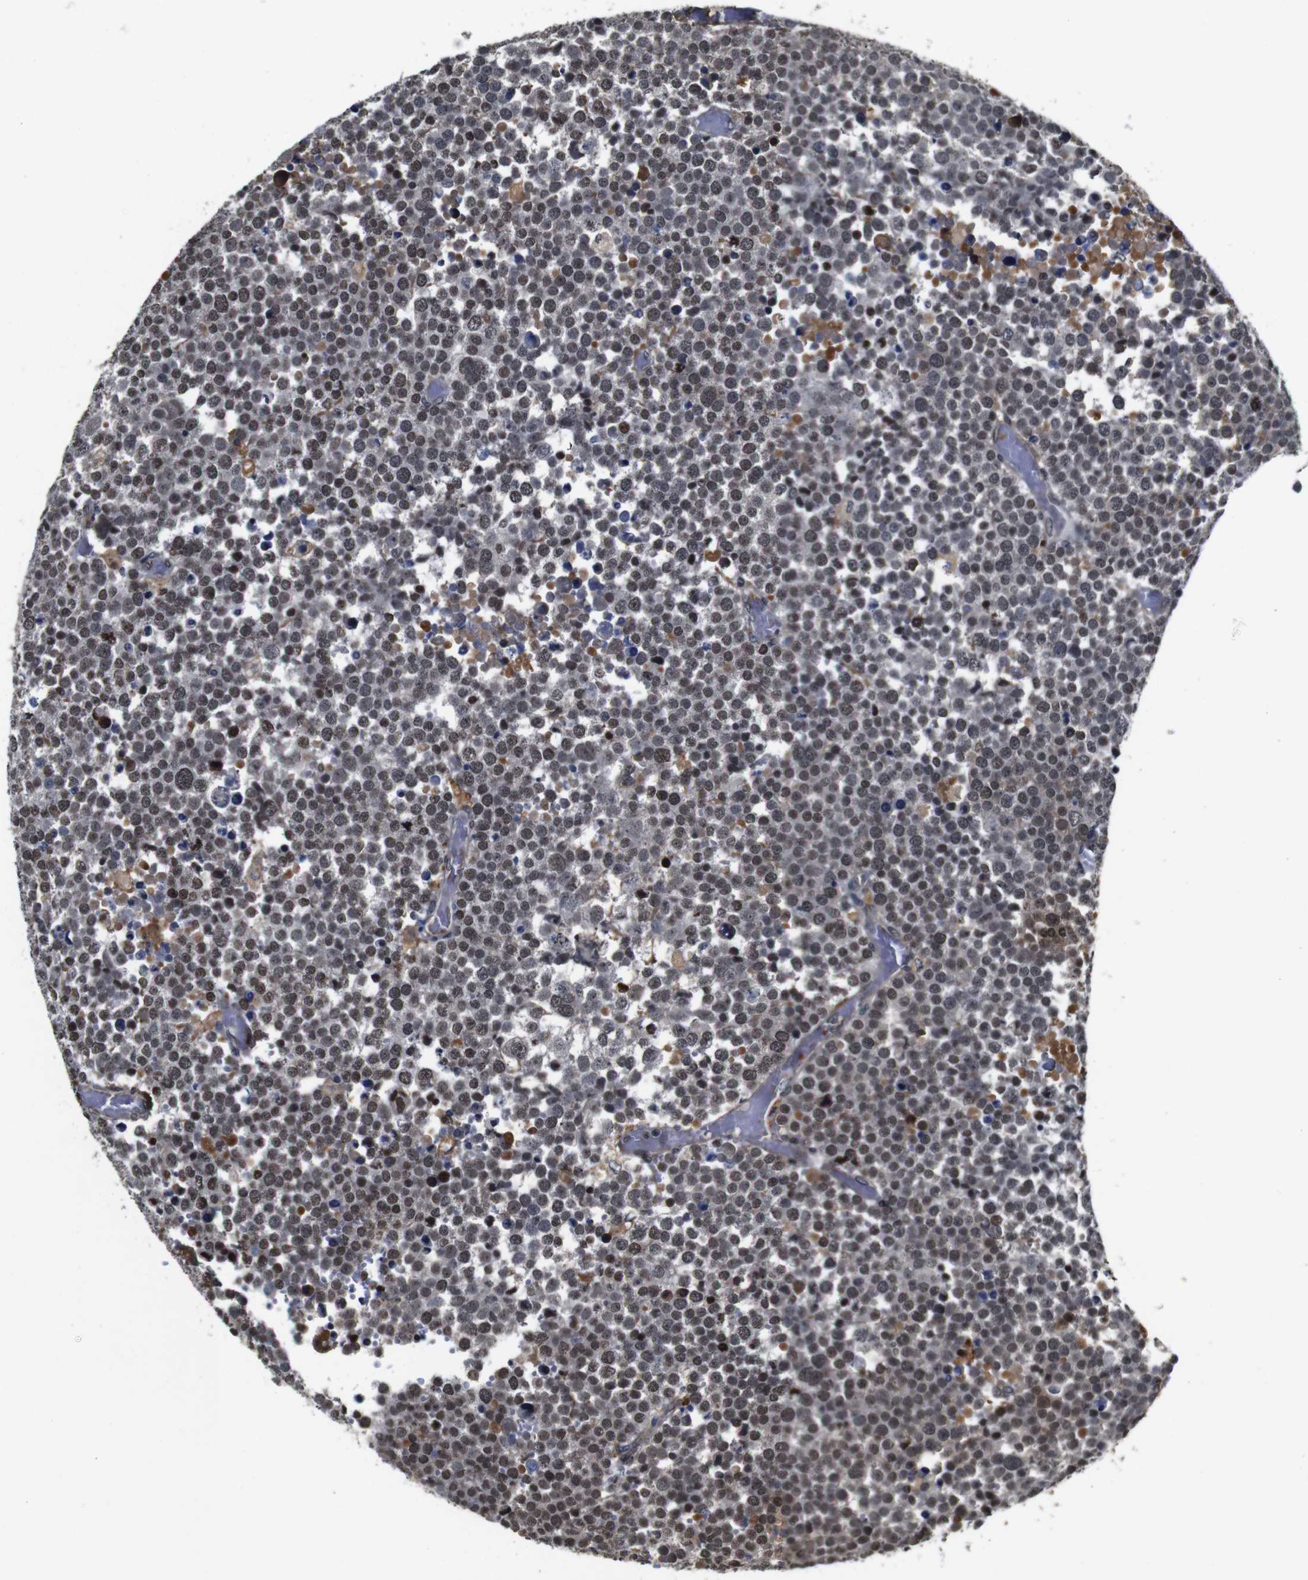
{"staining": {"intensity": "moderate", "quantity": "25%-75%", "location": "cytoplasmic/membranous,nuclear"}, "tissue": "testis cancer", "cell_type": "Tumor cells", "image_type": "cancer", "snomed": [{"axis": "morphology", "description": "Seminoma, NOS"}, {"axis": "topography", "description": "Testis"}], "caption": "This is a histology image of immunohistochemistry (IHC) staining of testis cancer (seminoma), which shows moderate positivity in the cytoplasmic/membranous and nuclear of tumor cells.", "gene": "MYC", "patient": {"sex": "male", "age": 71}}